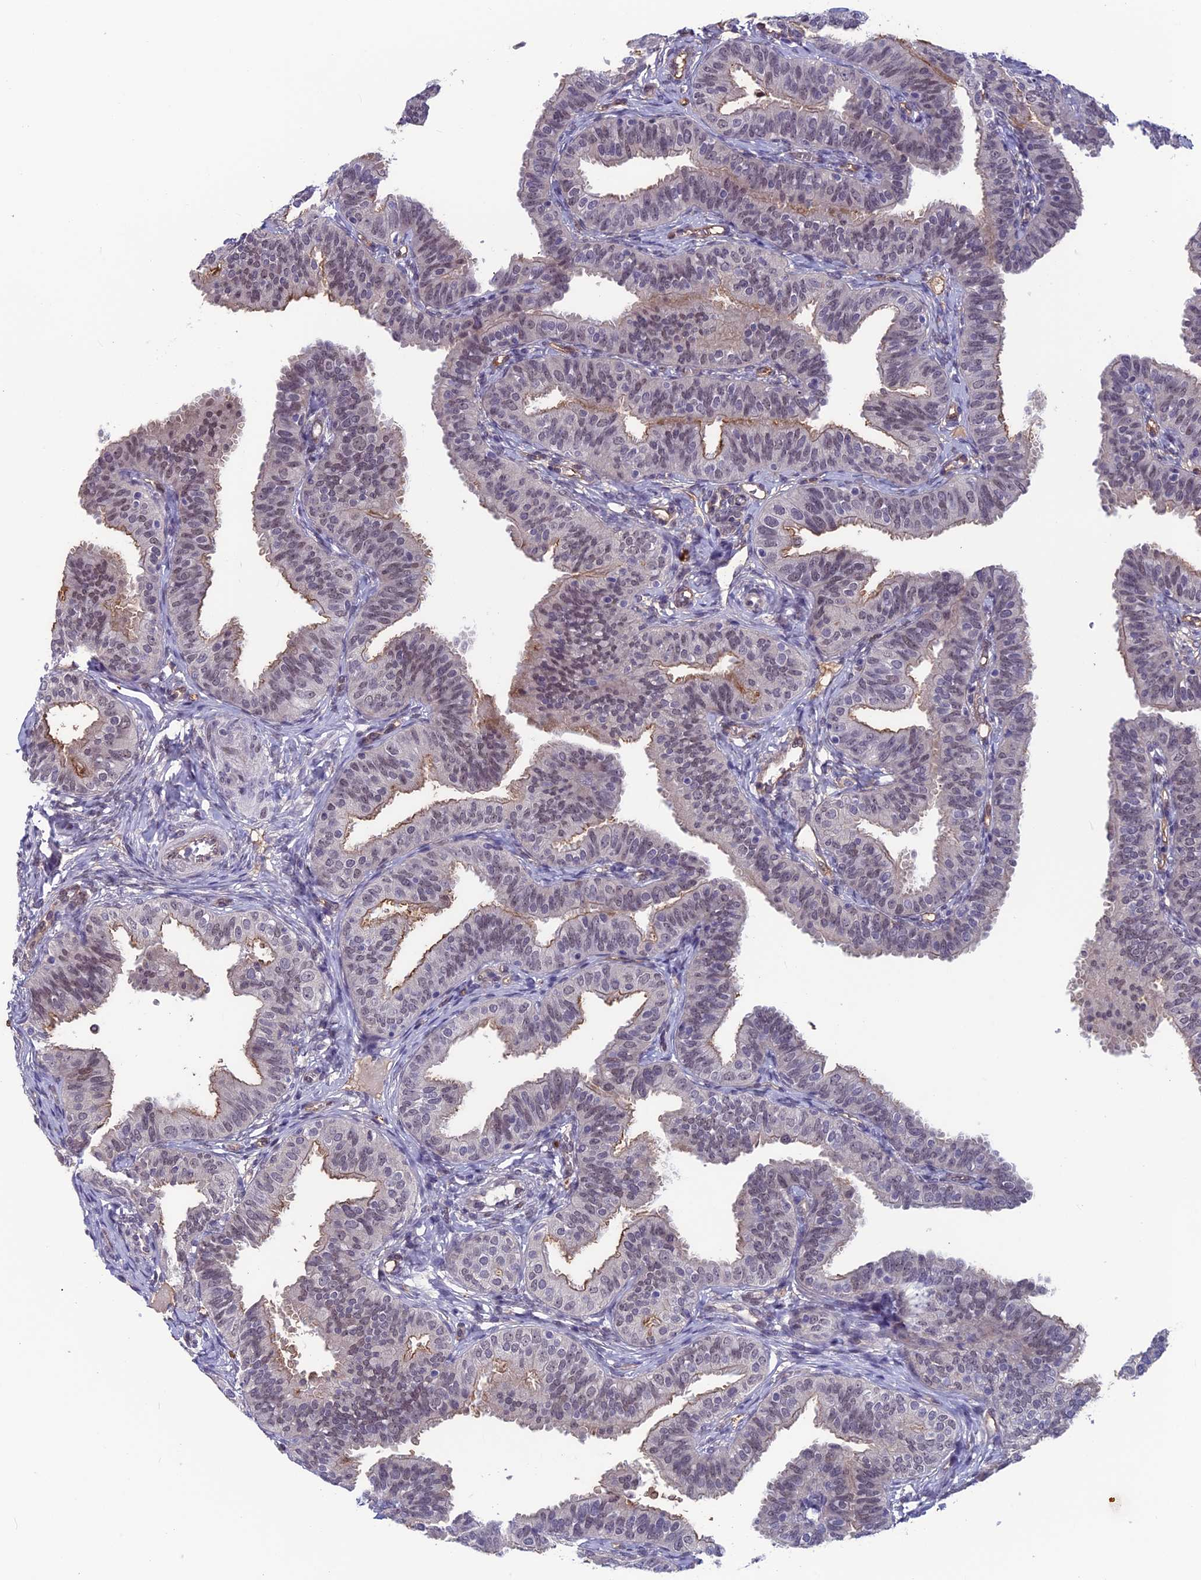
{"staining": {"intensity": "weak", "quantity": "25%-75%", "location": "cytoplasmic/membranous,nuclear"}, "tissue": "fallopian tube", "cell_type": "Glandular cells", "image_type": "normal", "snomed": [{"axis": "morphology", "description": "Normal tissue, NOS"}, {"axis": "topography", "description": "Fallopian tube"}], "caption": "Weak cytoplasmic/membranous,nuclear staining for a protein is seen in approximately 25%-75% of glandular cells of normal fallopian tube using immunohistochemistry (IHC).", "gene": "FKBPL", "patient": {"sex": "female", "age": 35}}